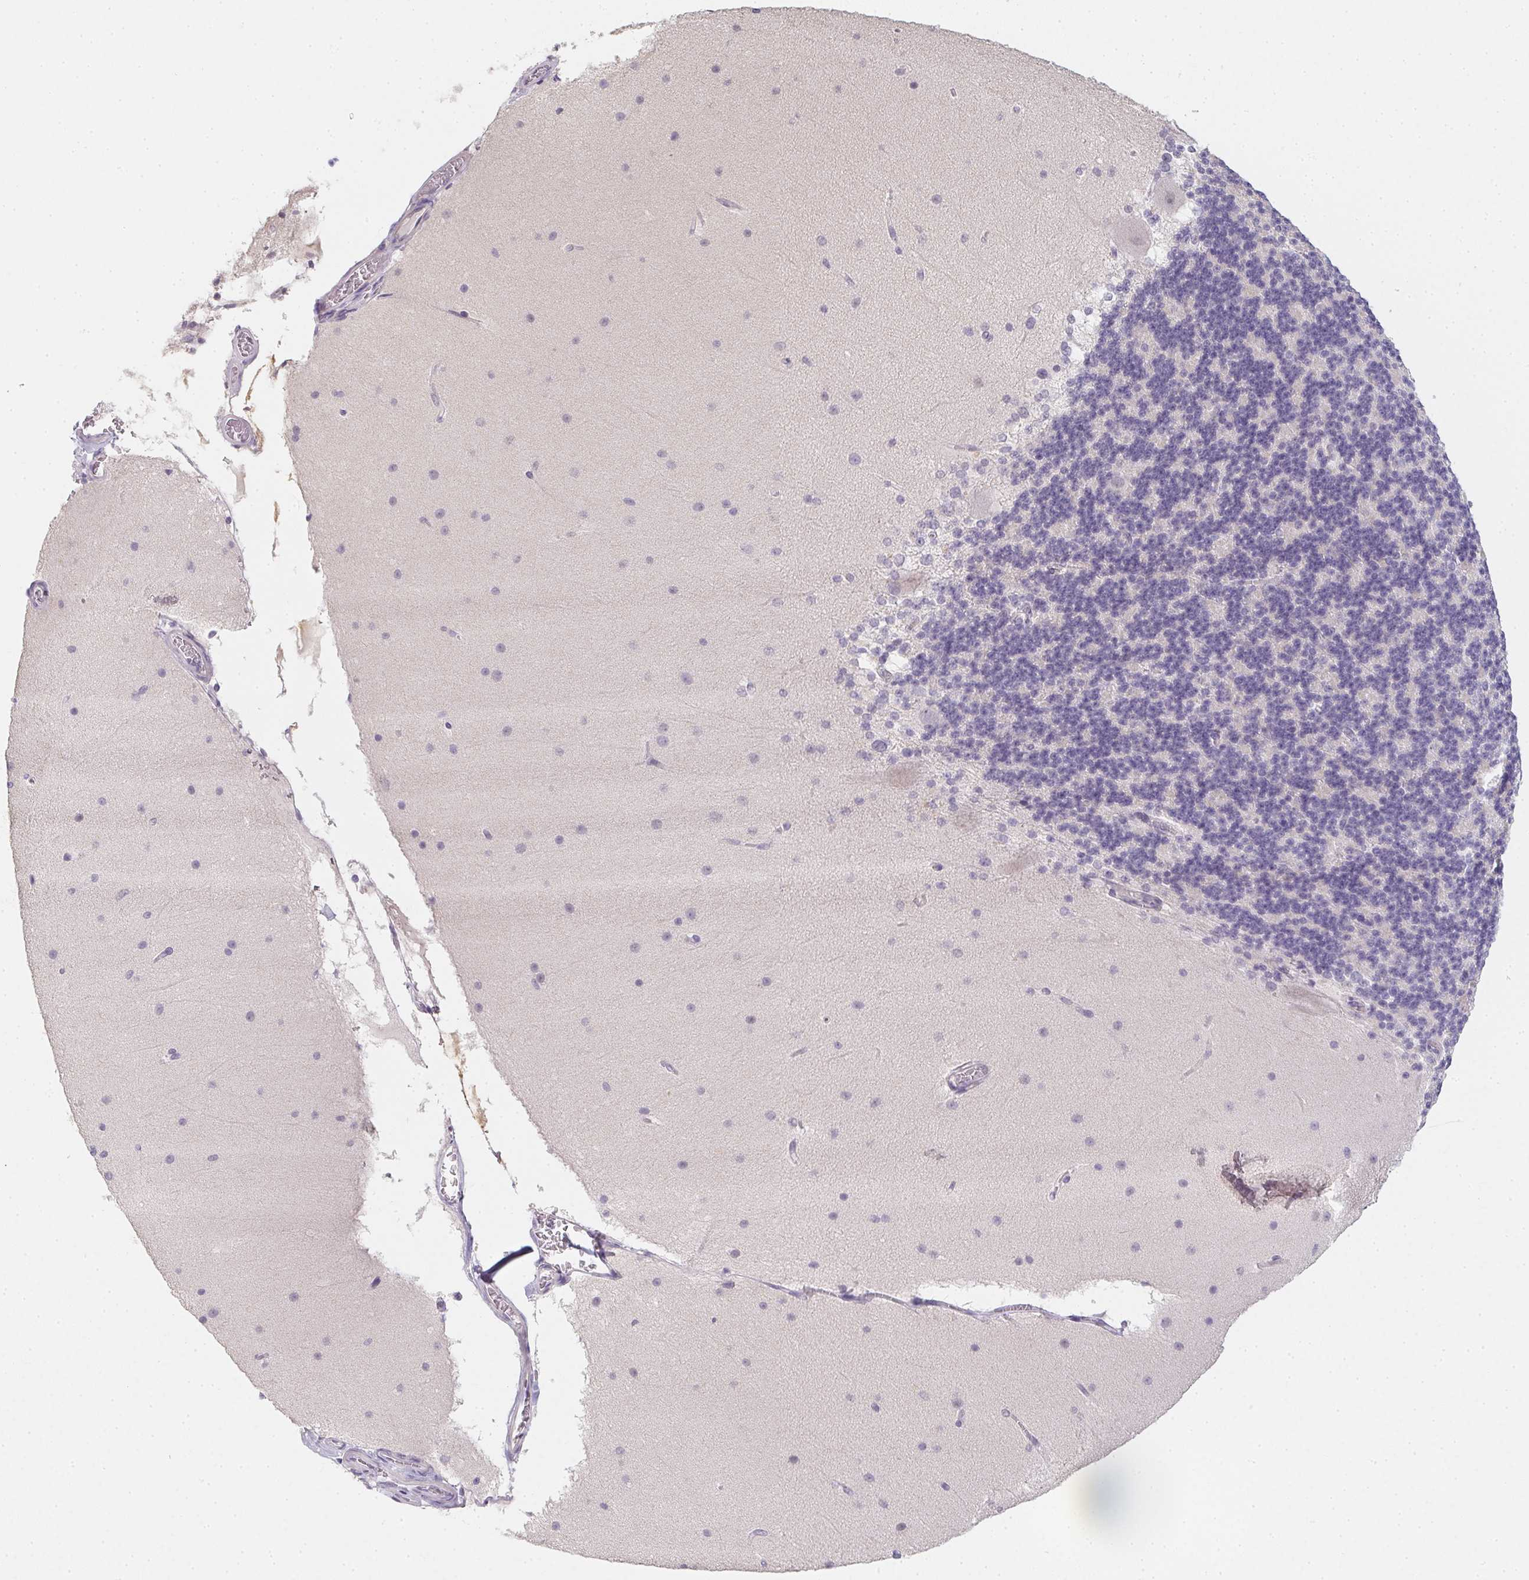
{"staining": {"intensity": "negative", "quantity": "none", "location": "none"}, "tissue": "cerebellum", "cell_type": "Cells in granular layer", "image_type": "normal", "snomed": [{"axis": "morphology", "description": "Normal tissue, NOS"}, {"axis": "topography", "description": "Cerebellum"}], "caption": "High power microscopy image of an IHC image of unremarkable cerebellum, revealing no significant expression in cells in granular layer. Nuclei are stained in blue.", "gene": "ZBBX", "patient": {"sex": "female", "age": 19}}